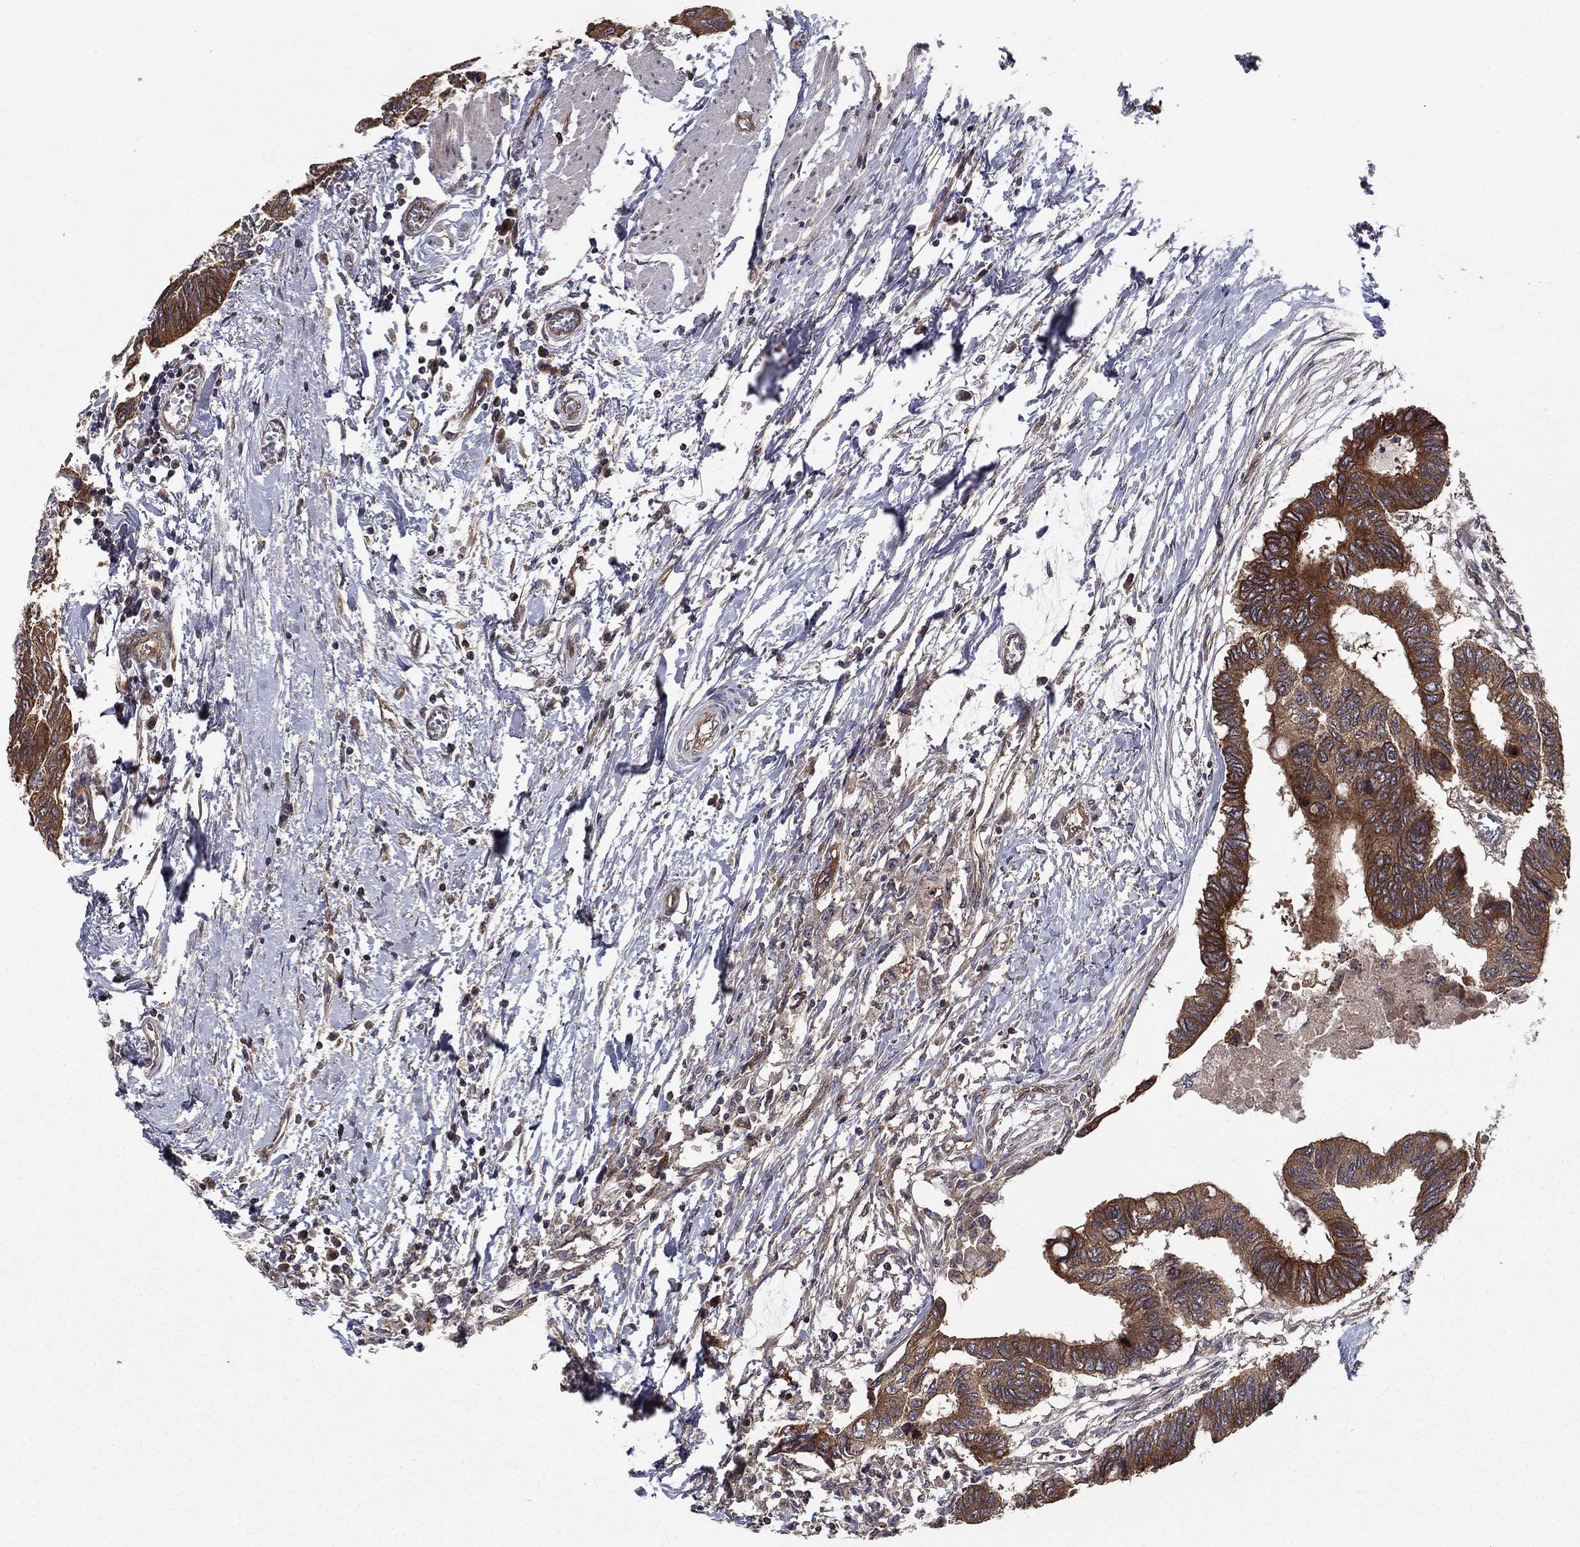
{"staining": {"intensity": "strong", "quantity": "25%-75%", "location": "cytoplasmic/membranous"}, "tissue": "colorectal cancer", "cell_type": "Tumor cells", "image_type": "cancer", "snomed": [{"axis": "morphology", "description": "Normal tissue, NOS"}, {"axis": "morphology", "description": "Adenocarcinoma, NOS"}, {"axis": "topography", "description": "Rectum"}, {"axis": "topography", "description": "Peripheral nerve tissue"}], "caption": "Immunohistochemical staining of colorectal cancer exhibits high levels of strong cytoplasmic/membranous positivity in approximately 25%-75% of tumor cells.", "gene": "BMERB1", "patient": {"sex": "male", "age": 92}}